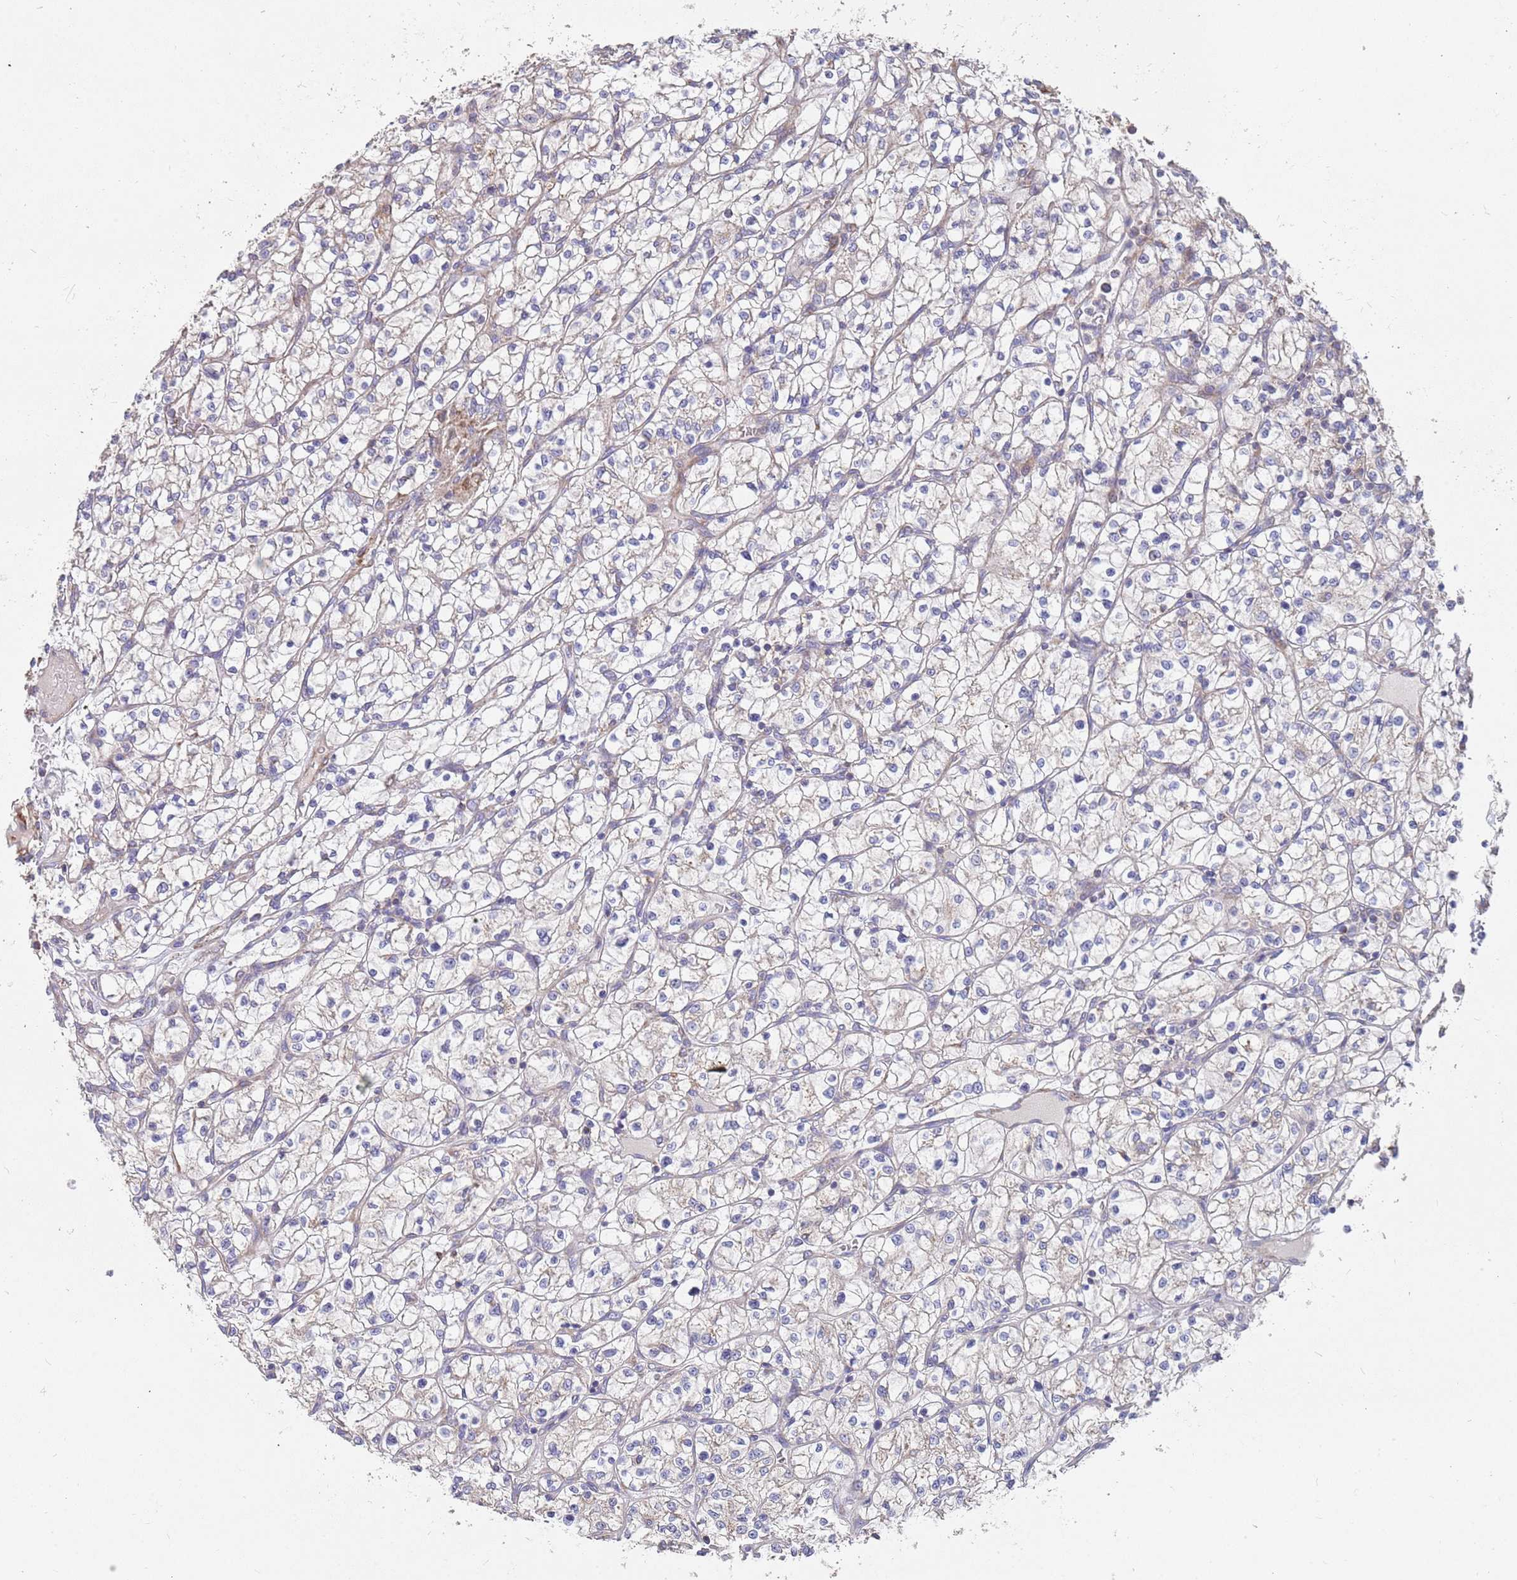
{"staining": {"intensity": "negative", "quantity": "none", "location": "none"}, "tissue": "renal cancer", "cell_type": "Tumor cells", "image_type": "cancer", "snomed": [{"axis": "morphology", "description": "Adenocarcinoma, NOS"}, {"axis": "topography", "description": "Kidney"}], "caption": "Immunohistochemical staining of human renal cancer (adenocarcinoma) reveals no significant positivity in tumor cells.", "gene": "WDFY3", "patient": {"sex": "female", "age": 64}}